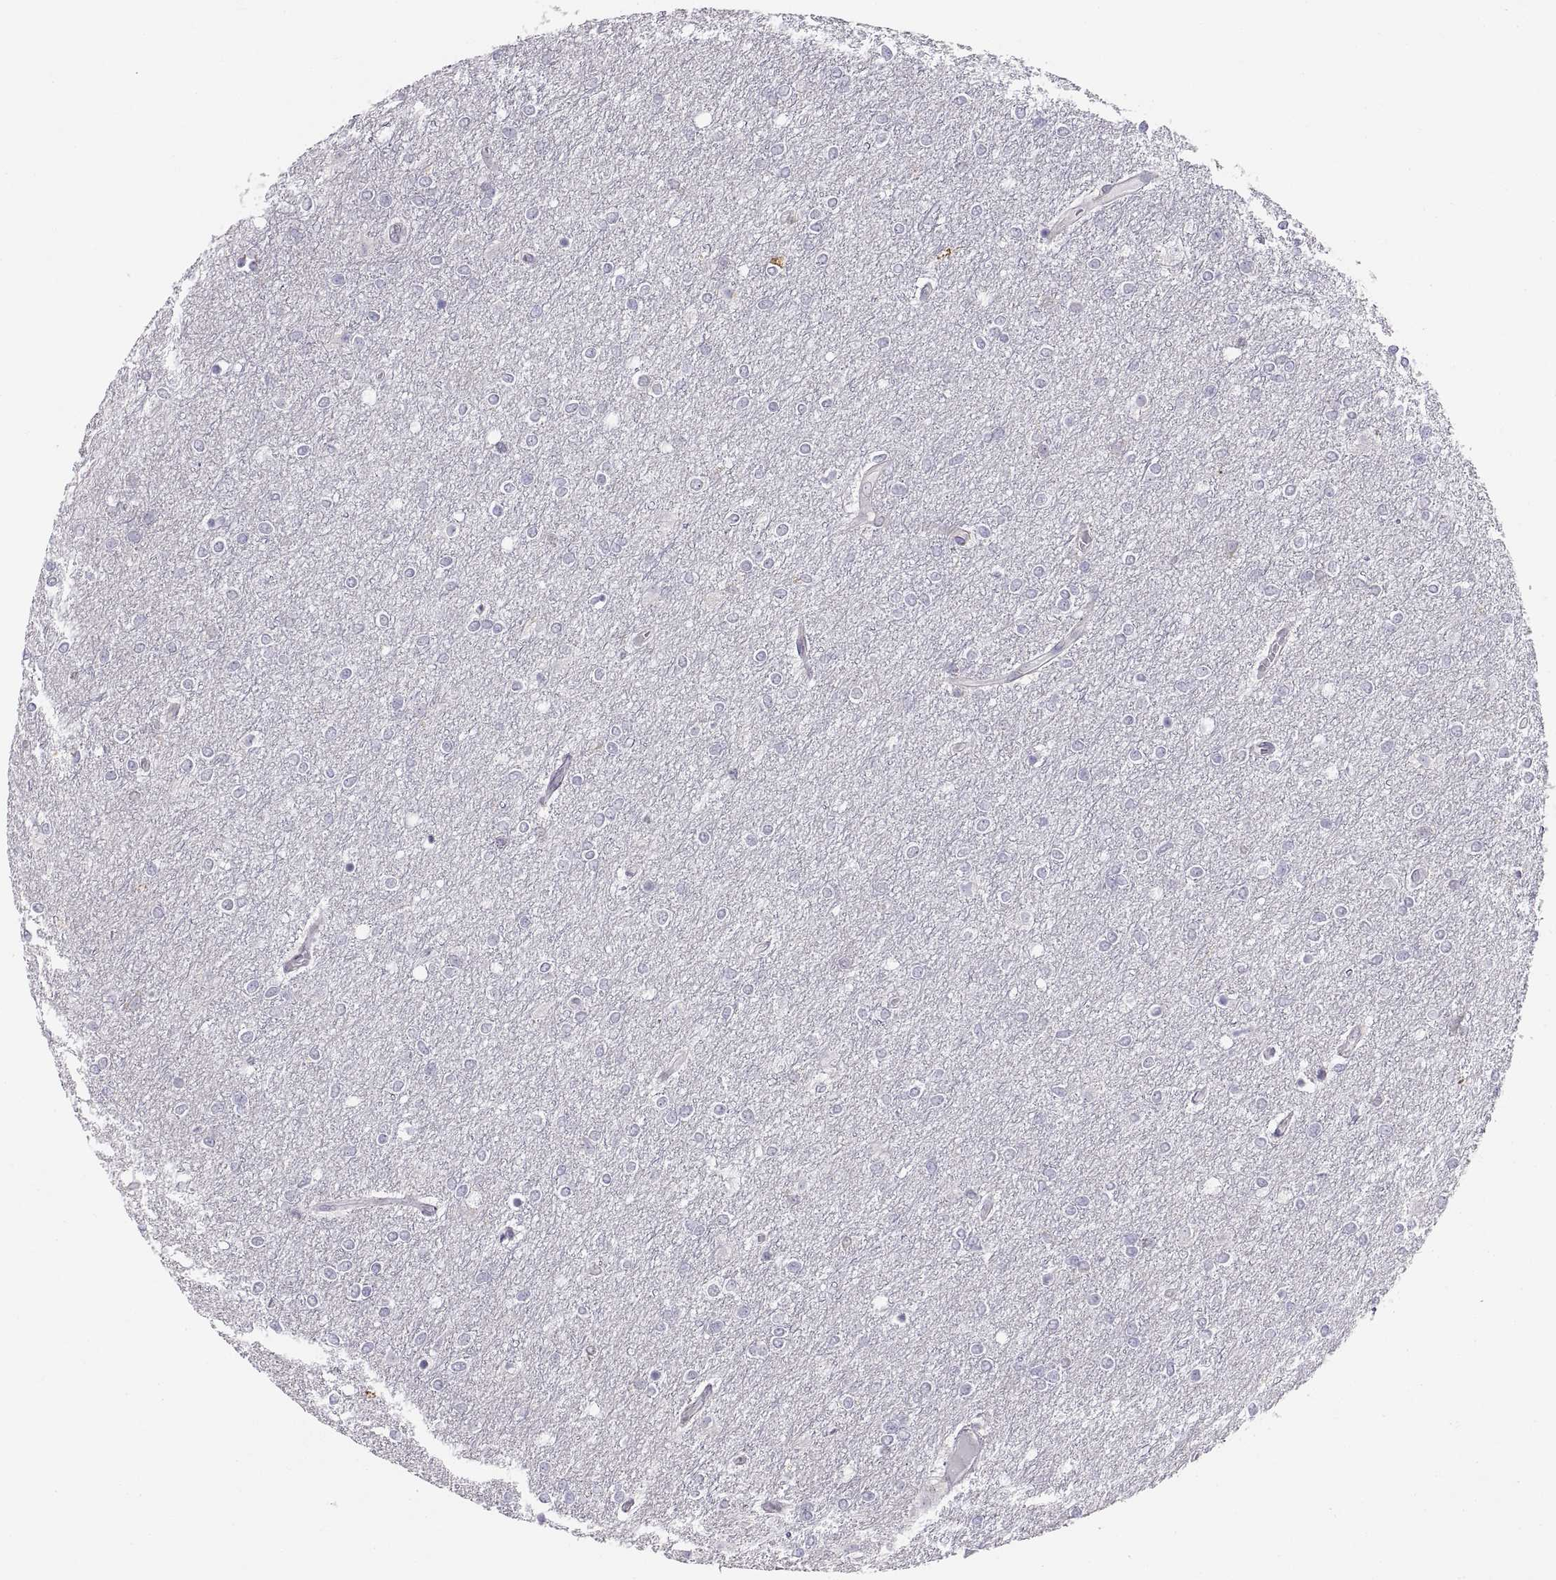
{"staining": {"intensity": "negative", "quantity": "none", "location": "none"}, "tissue": "glioma", "cell_type": "Tumor cells", "image_type": "cancer", "snomed": [{"axis": "morphology", "description": "Glioma, malignant, High grade"}, {"axis": "topography", "description": "Brain"}], "caption": "This micrograph is of glioma stained with IHC to label a protein in brown with the nuclei are counter-stained blue. There is no positivity in tumor cells. (DAB immunohistochemistry visualized using brightfield microscopy, high magnification).", "gene": "ERO1A", "patient": {"sex": "female", "age": 61}}